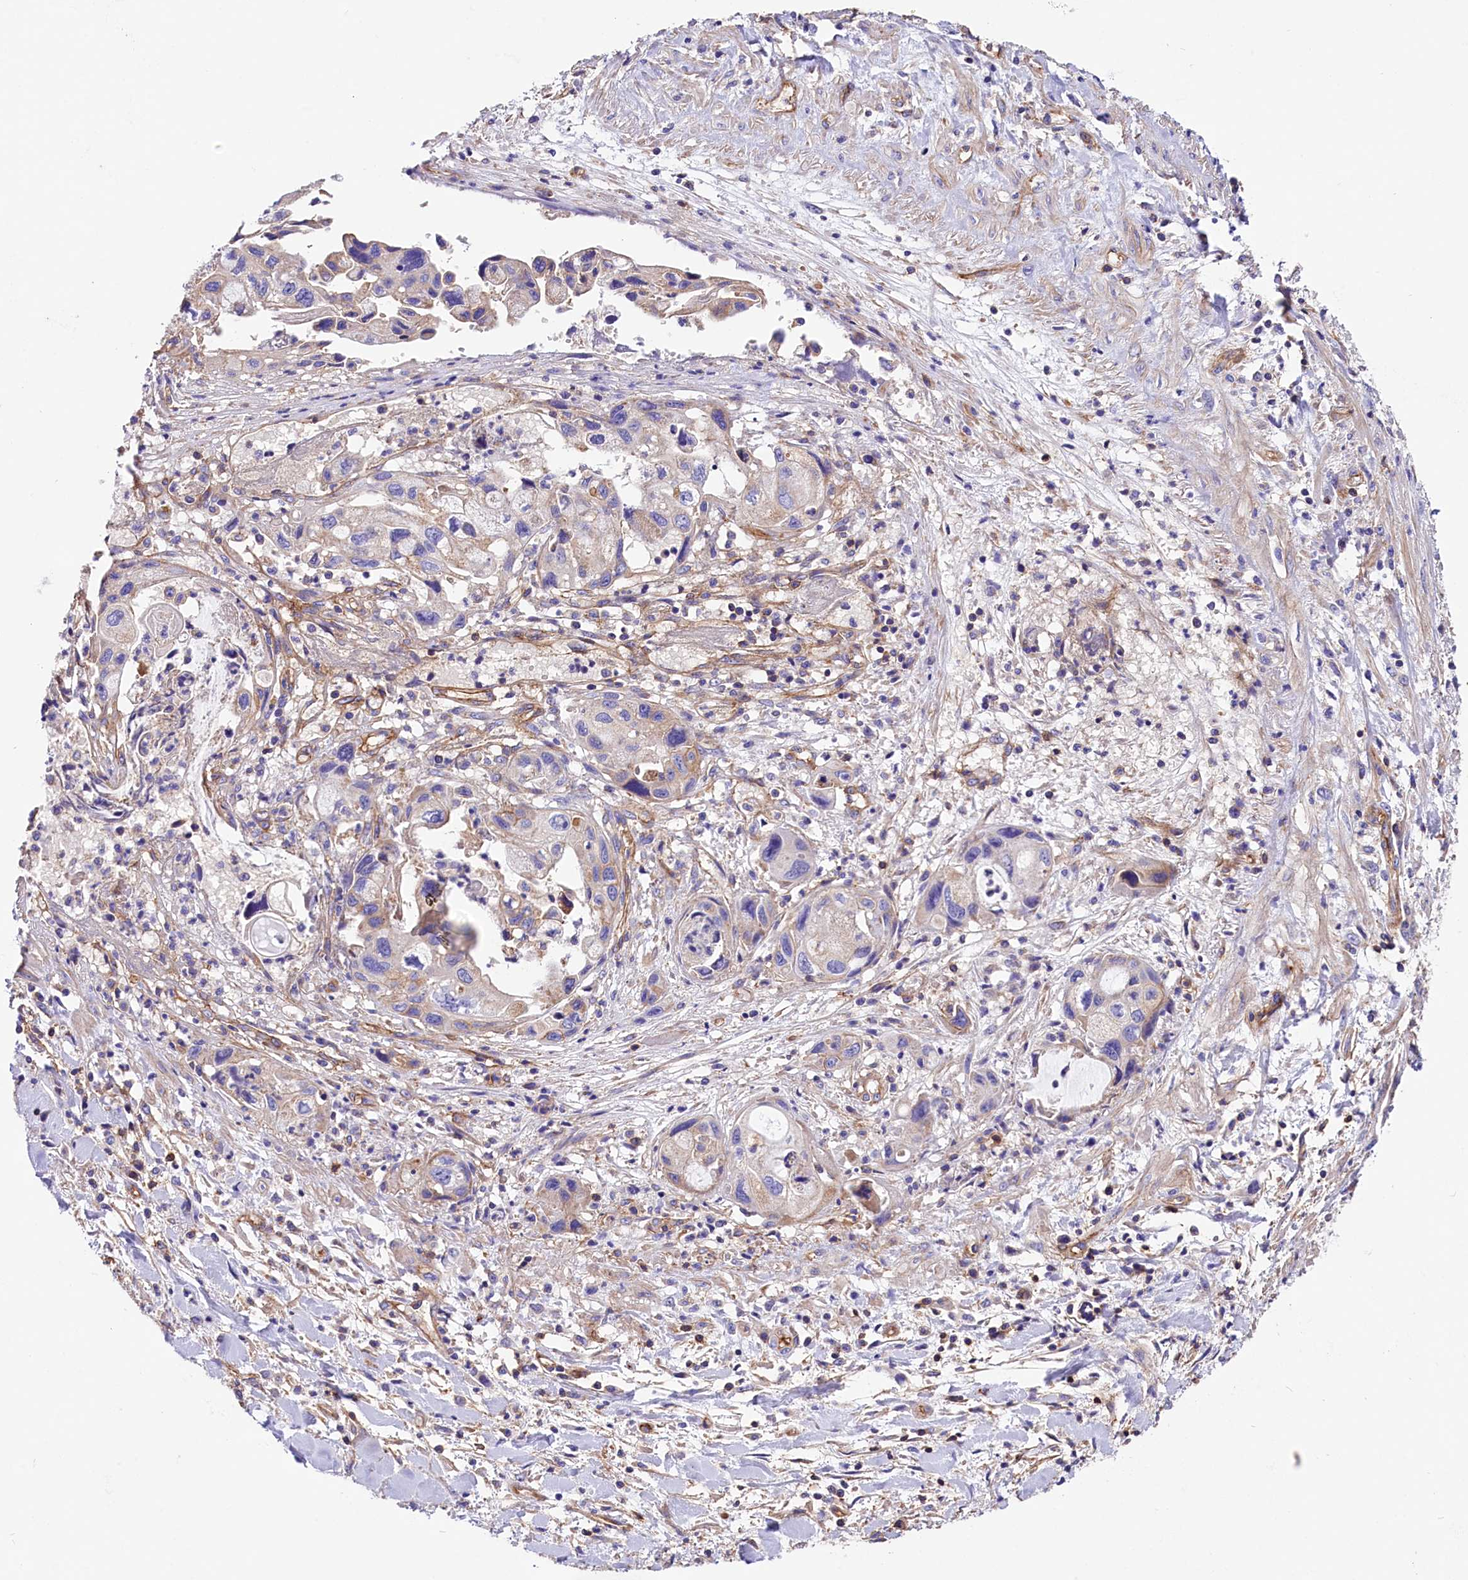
{"staining": {"intensity": "moderate", "quantity": "<25%", "location": "cytoplasmic/membranous"}, "tissue": "pancreatic cancer", "cell_type": "Tumor cells", "image_type": "cancer", "snomed": [{"axis": "morphology", "description": "Adenocarcinoma, NOS"}, {"axis": "topography", "description": "Pancreas"}], "caption": "Immunohistochemical staining of pancreatic cancer (adenocarcinoma) displays moderate cytoplasmic/membranous protein staining in about <25% of tumor cells.", "gene": "ATP2B4", "patient": {"sex": "female", "age": 50}}